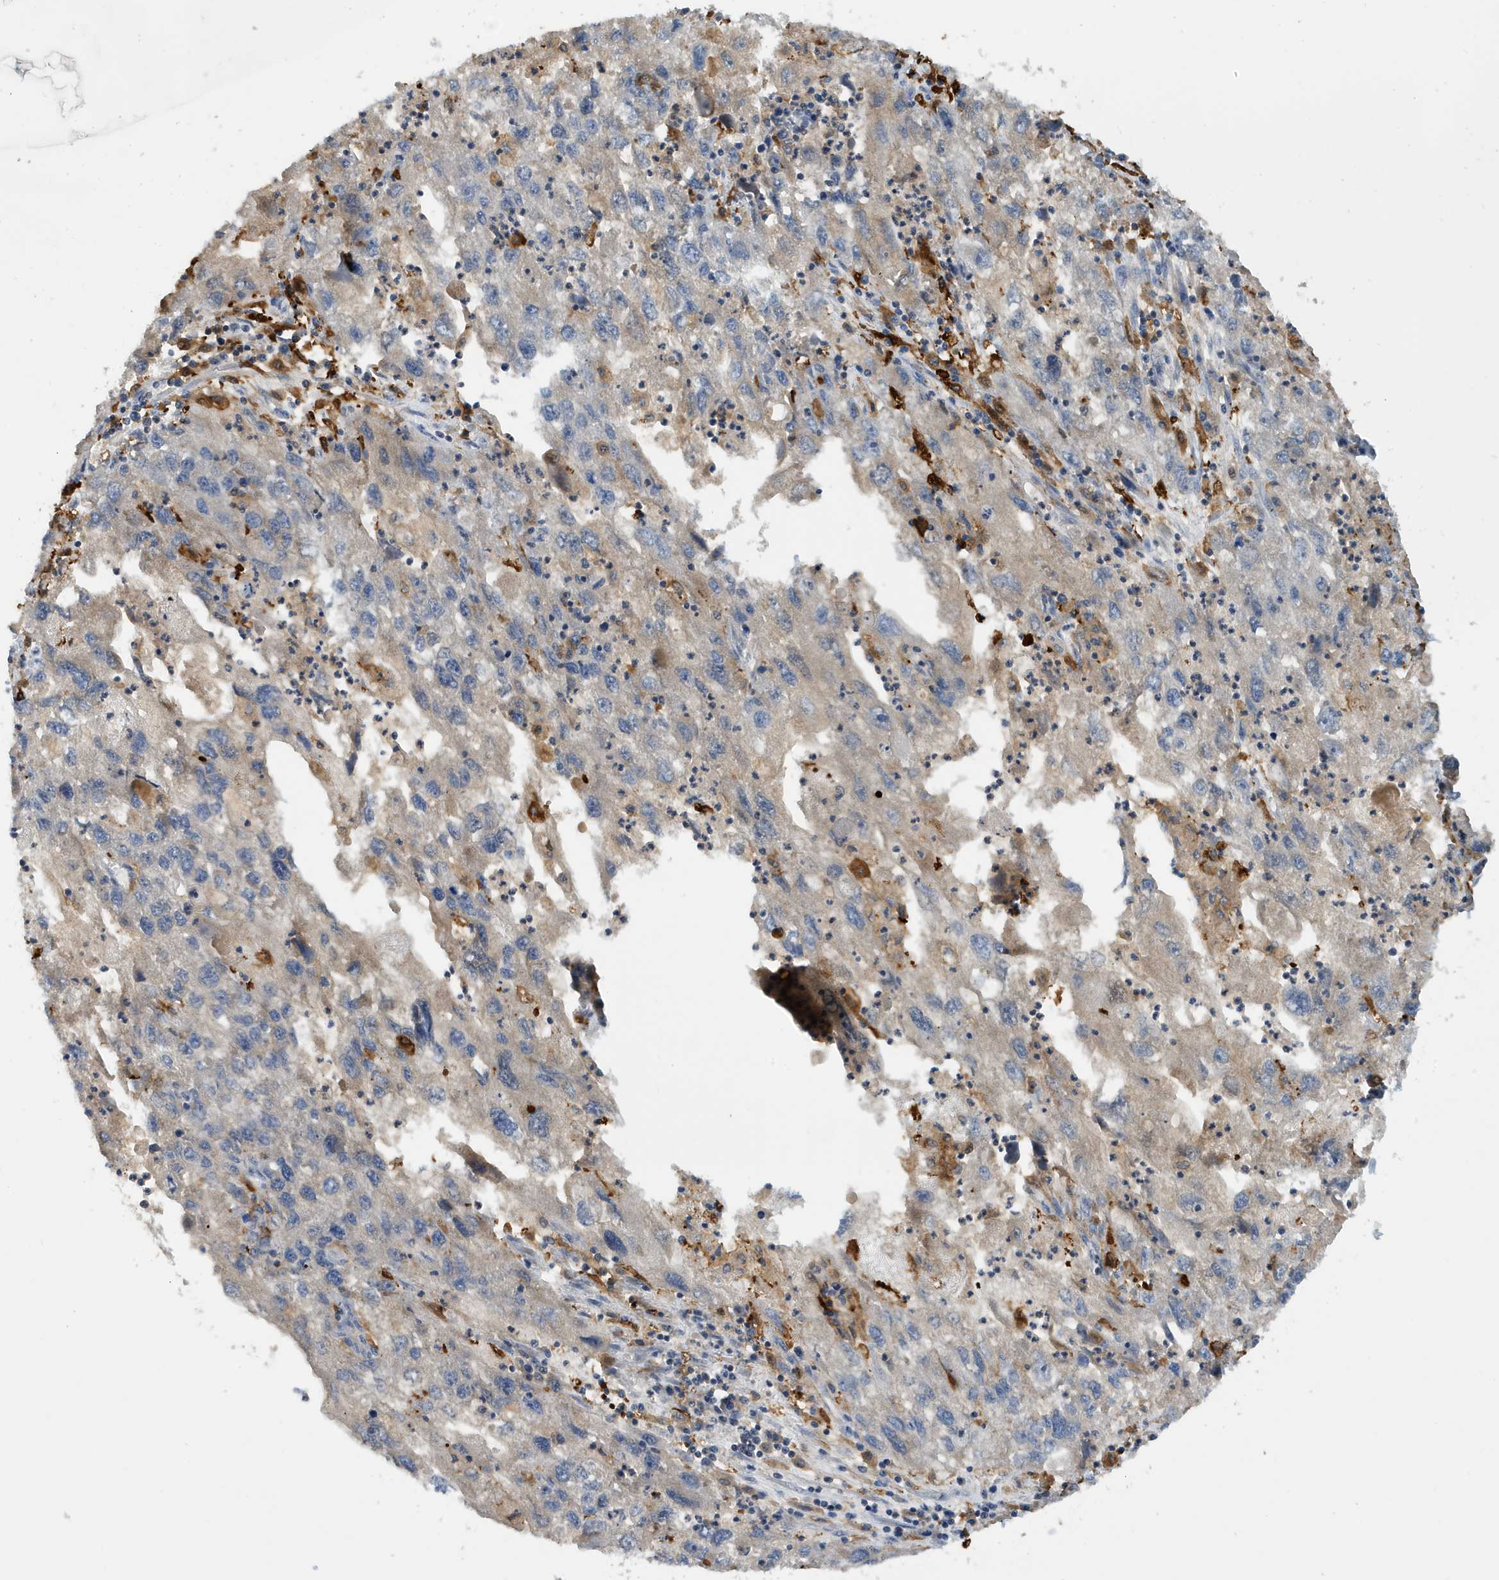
{"staining": {"intensity": "negative", "quantity": "none", "location": "none"}, "tissue": "endometrial cancer", "cell_type": "Tumor cells", "image_type": "cancer", "snomed": [{"axis": "morphology", "description": "Adenocarcinoma, NOS"}, {"axis": "topography", "description": "Endometrium"}], "caption": "Immunohistochemical staining of human endometrial cancer (adenocarcinoma) demonstrates no significant staining in tumor cells.", "gene": "NSUN3", "patient": {"sex": "female", "age": 49}}